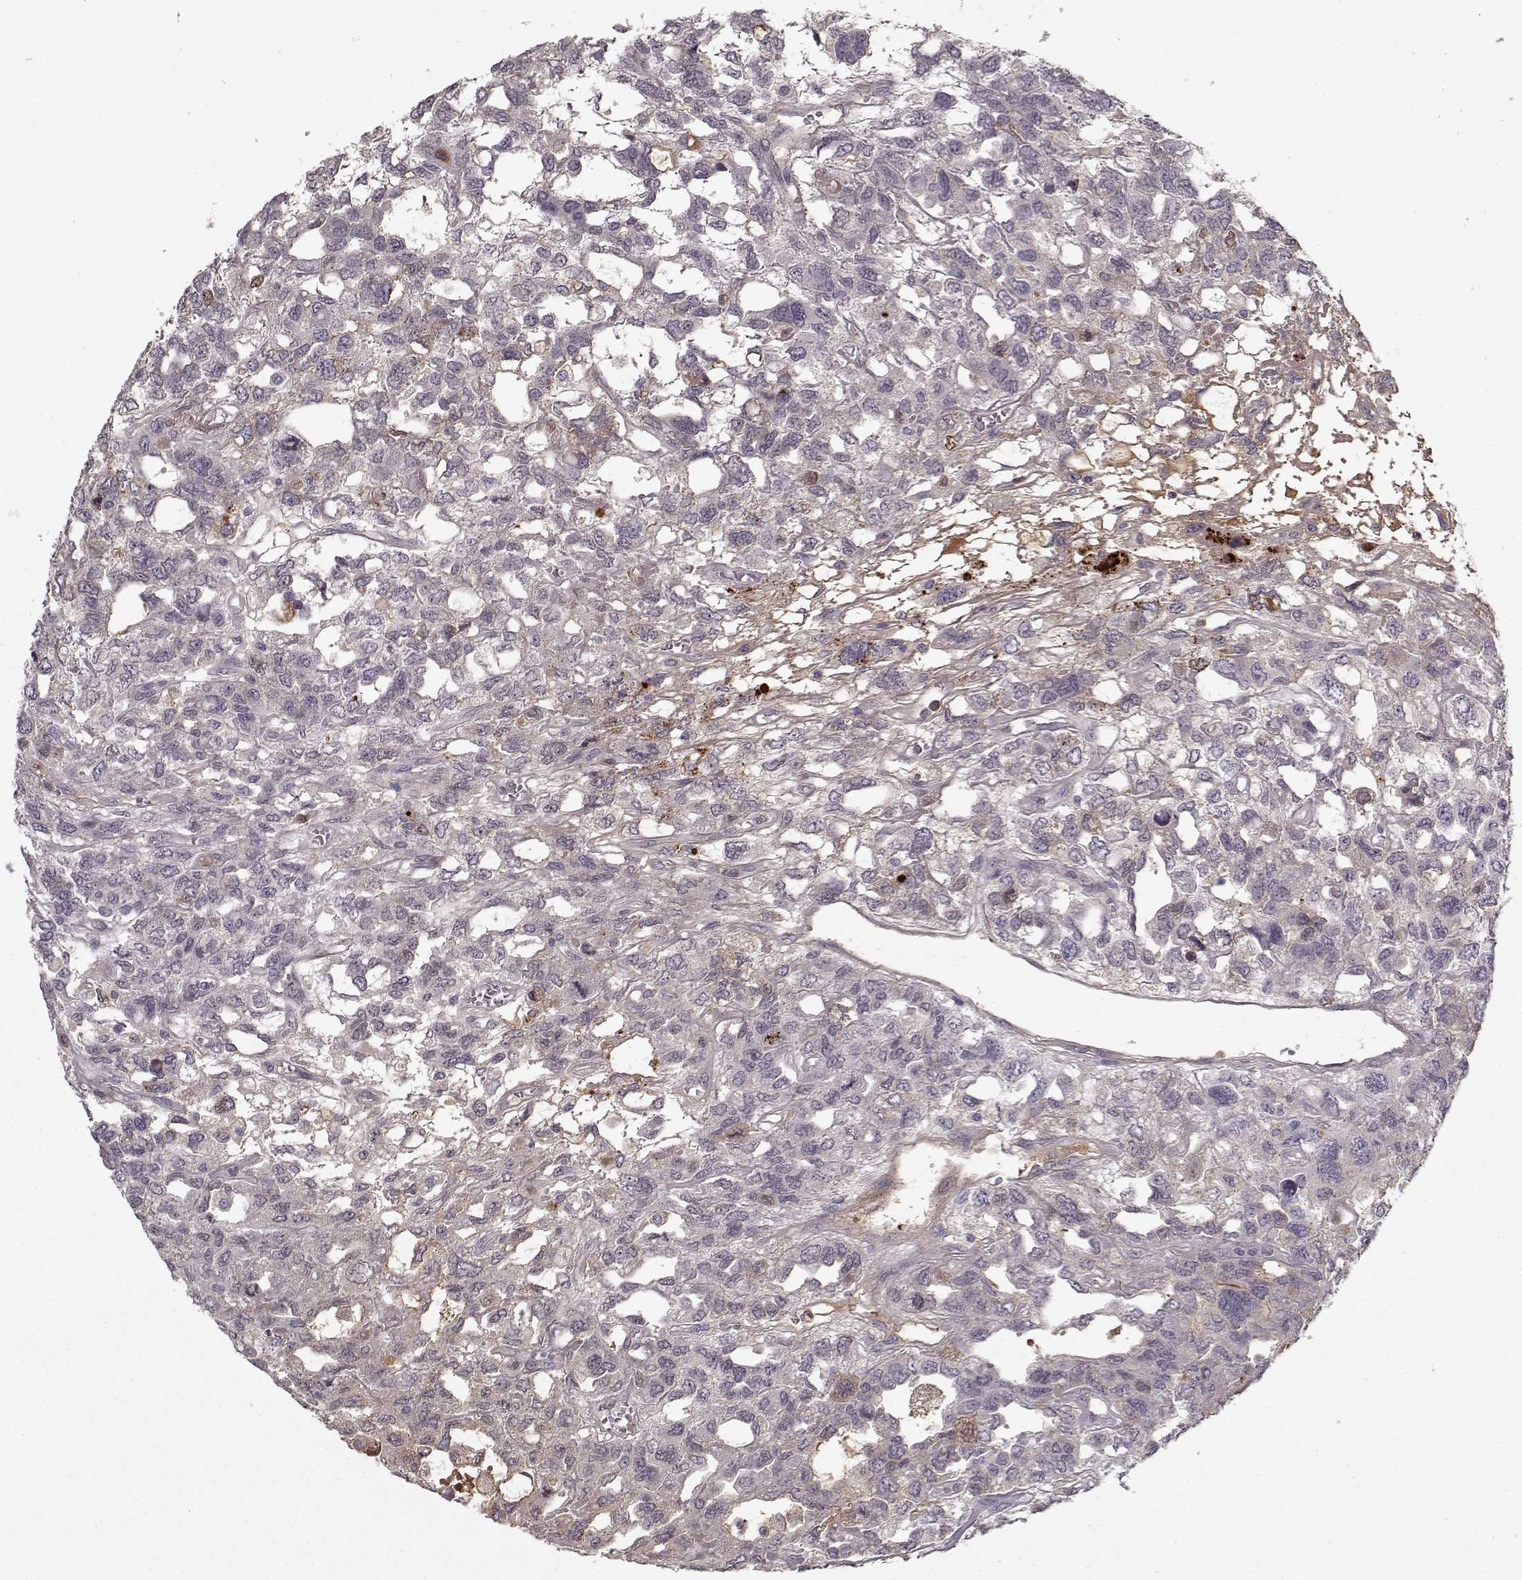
{"staining": {"intensity": "negative", "quantity": "none", "location": "none"}, "tissue": "testis cancer", "cell_type": "Tumor cells", "image_type": "cancer", "snomed": [{"axis": "morphology", "description": "Seminoma, NOS"}, {"axis": "topography", "description": "Testis"}], "caption": "This image is of seminoma (testis) stained with IHC to label a protein in brown with the nuclei are counter-stained blue. There is no positivity in tumor cells. (DAB immunohistochemistry (IHC) with hematoxylin counter stain).", "gene": "AFM", "patient": {"sex": "male", "age": 52}}